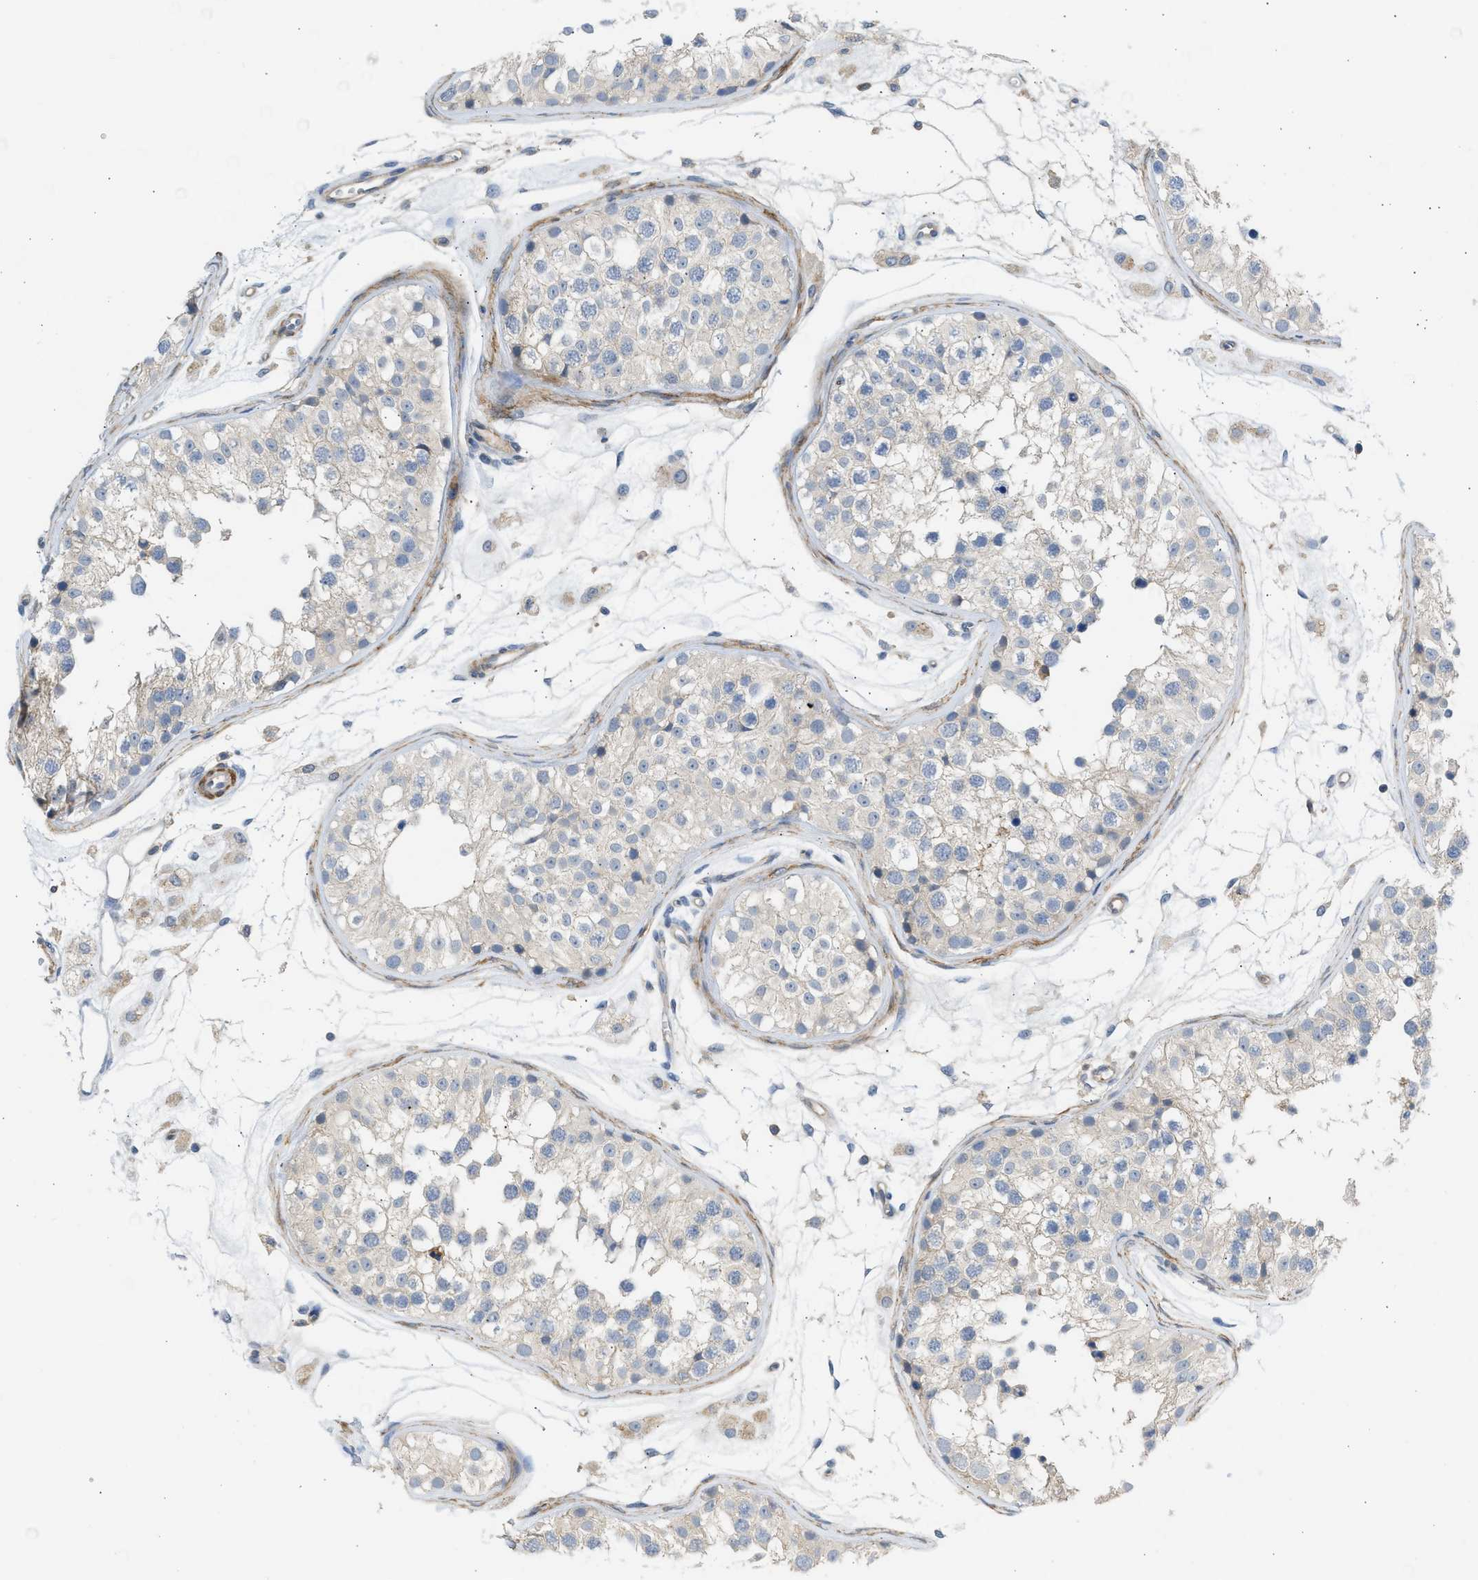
{"staining": {"intensity": "negative", "quantity": "none", "location": "none"}, "tissue": "testis", "cell_type": "Cells in seminiferous ducts", "image_type": "normal", "snomed": [{"axis": "morphology", "description": "Normal tissue, NOS"}, {"axis": "morphology", "description": "Adenocarcinoma, metastatic, NOS"}, {"axis": "topography", "description": "Testis"}], "caption": "The photomicrograph displays no staining of cells in seminiferous ducts in unremarkable testis.", "gene": "PCNX3", "patient": {"sex": "male", "age": 26}}